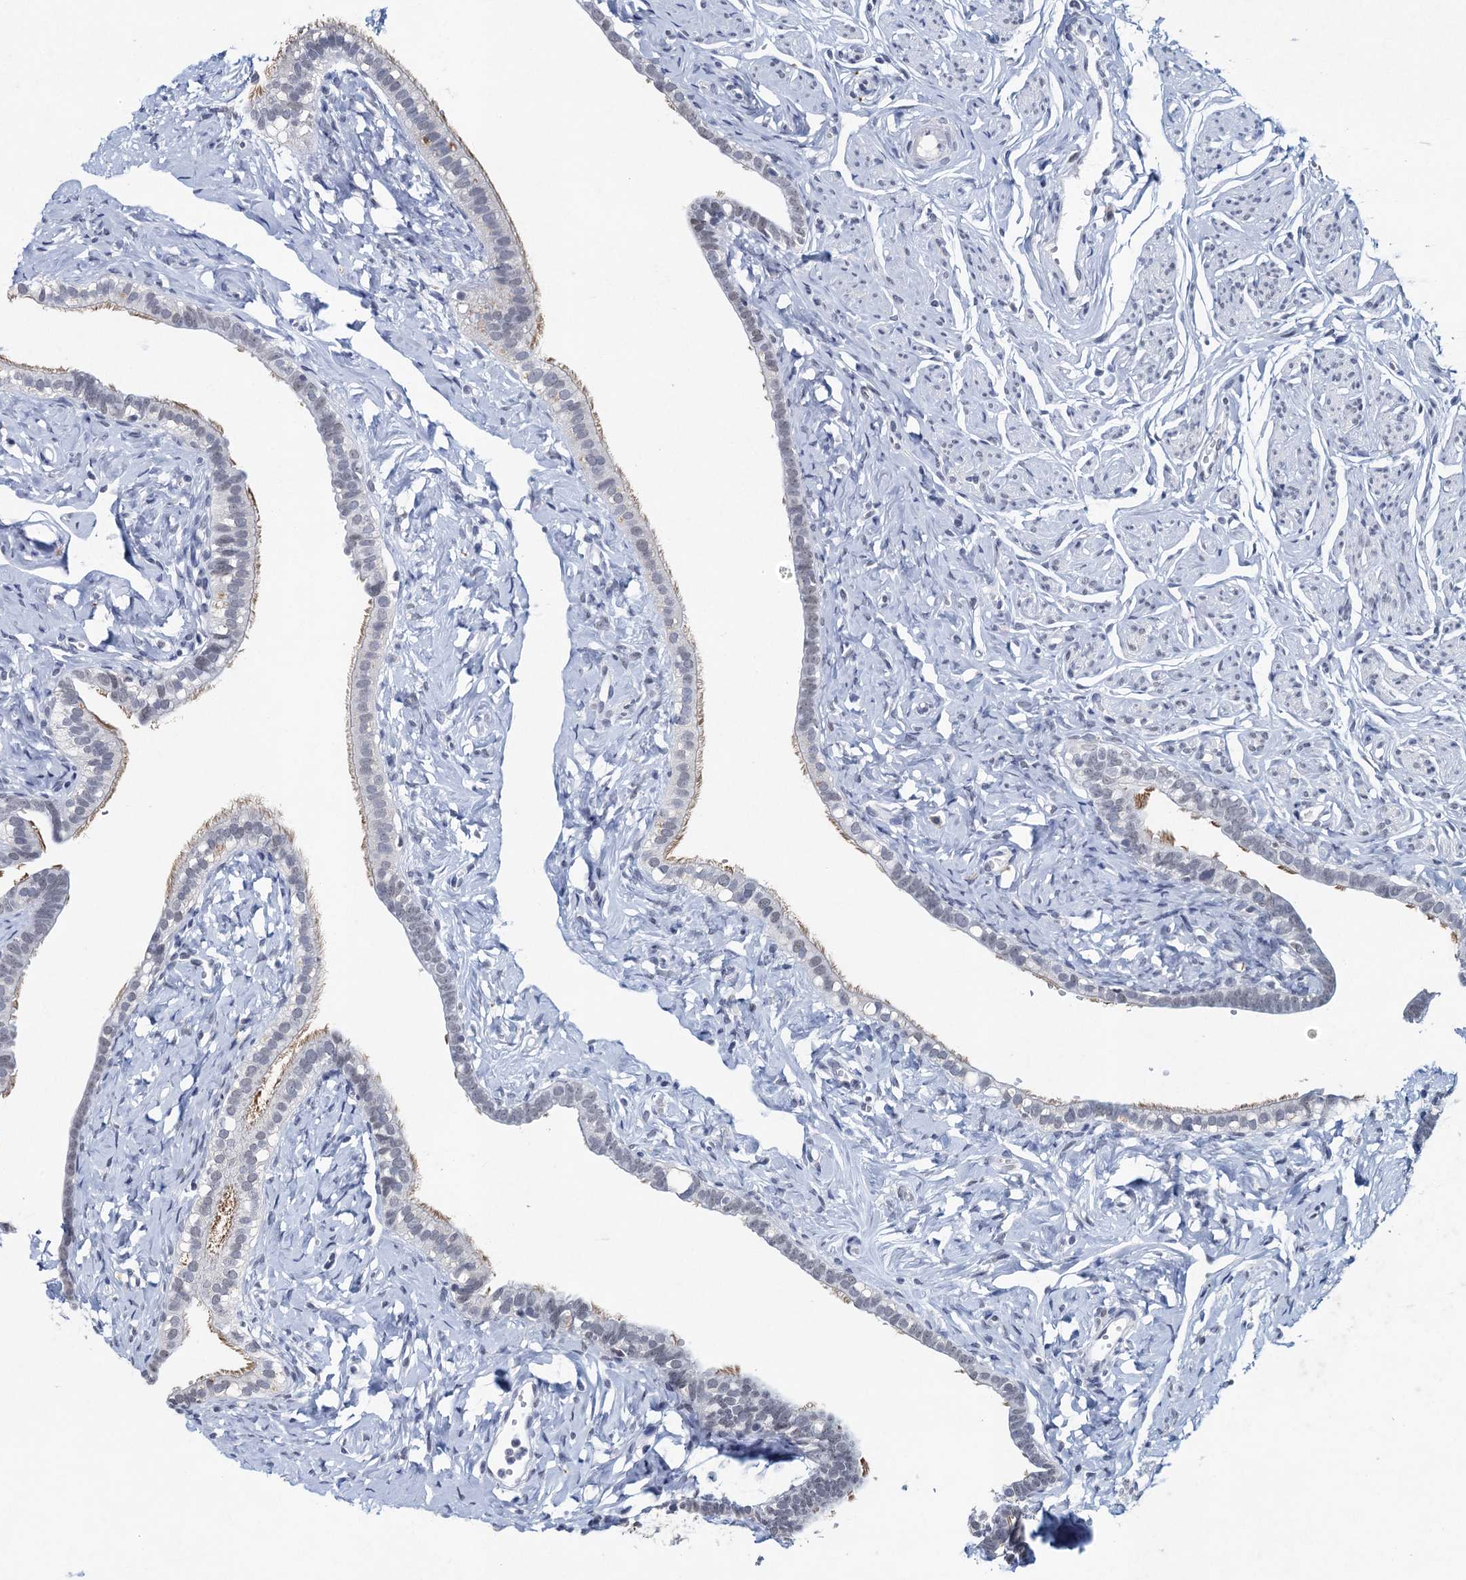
{"staining": {"intensity": "moderate", "quantity": "<25%", "location": "cytoplasmic/membranous"}, "tissue": "fallopian tube", "cell_type": "Glandular cells", "image_type": "normal", "snomed": [{"axis": "morphology", "description": "Normal tissue, NOS"}, {"axis": "topography", "description": "Fallopian tube"}], "caption": "Immunohistochemistry (IHC) (DAB (3,3'-diaminobenzidine)) staining of normal human fallopian tube shows moderate cytoplasmic/membranous protein positivity in about <25% of glandular cells.", "gene": "ENSG00000230707", "patient": {"sex": "female", "age": 66}}